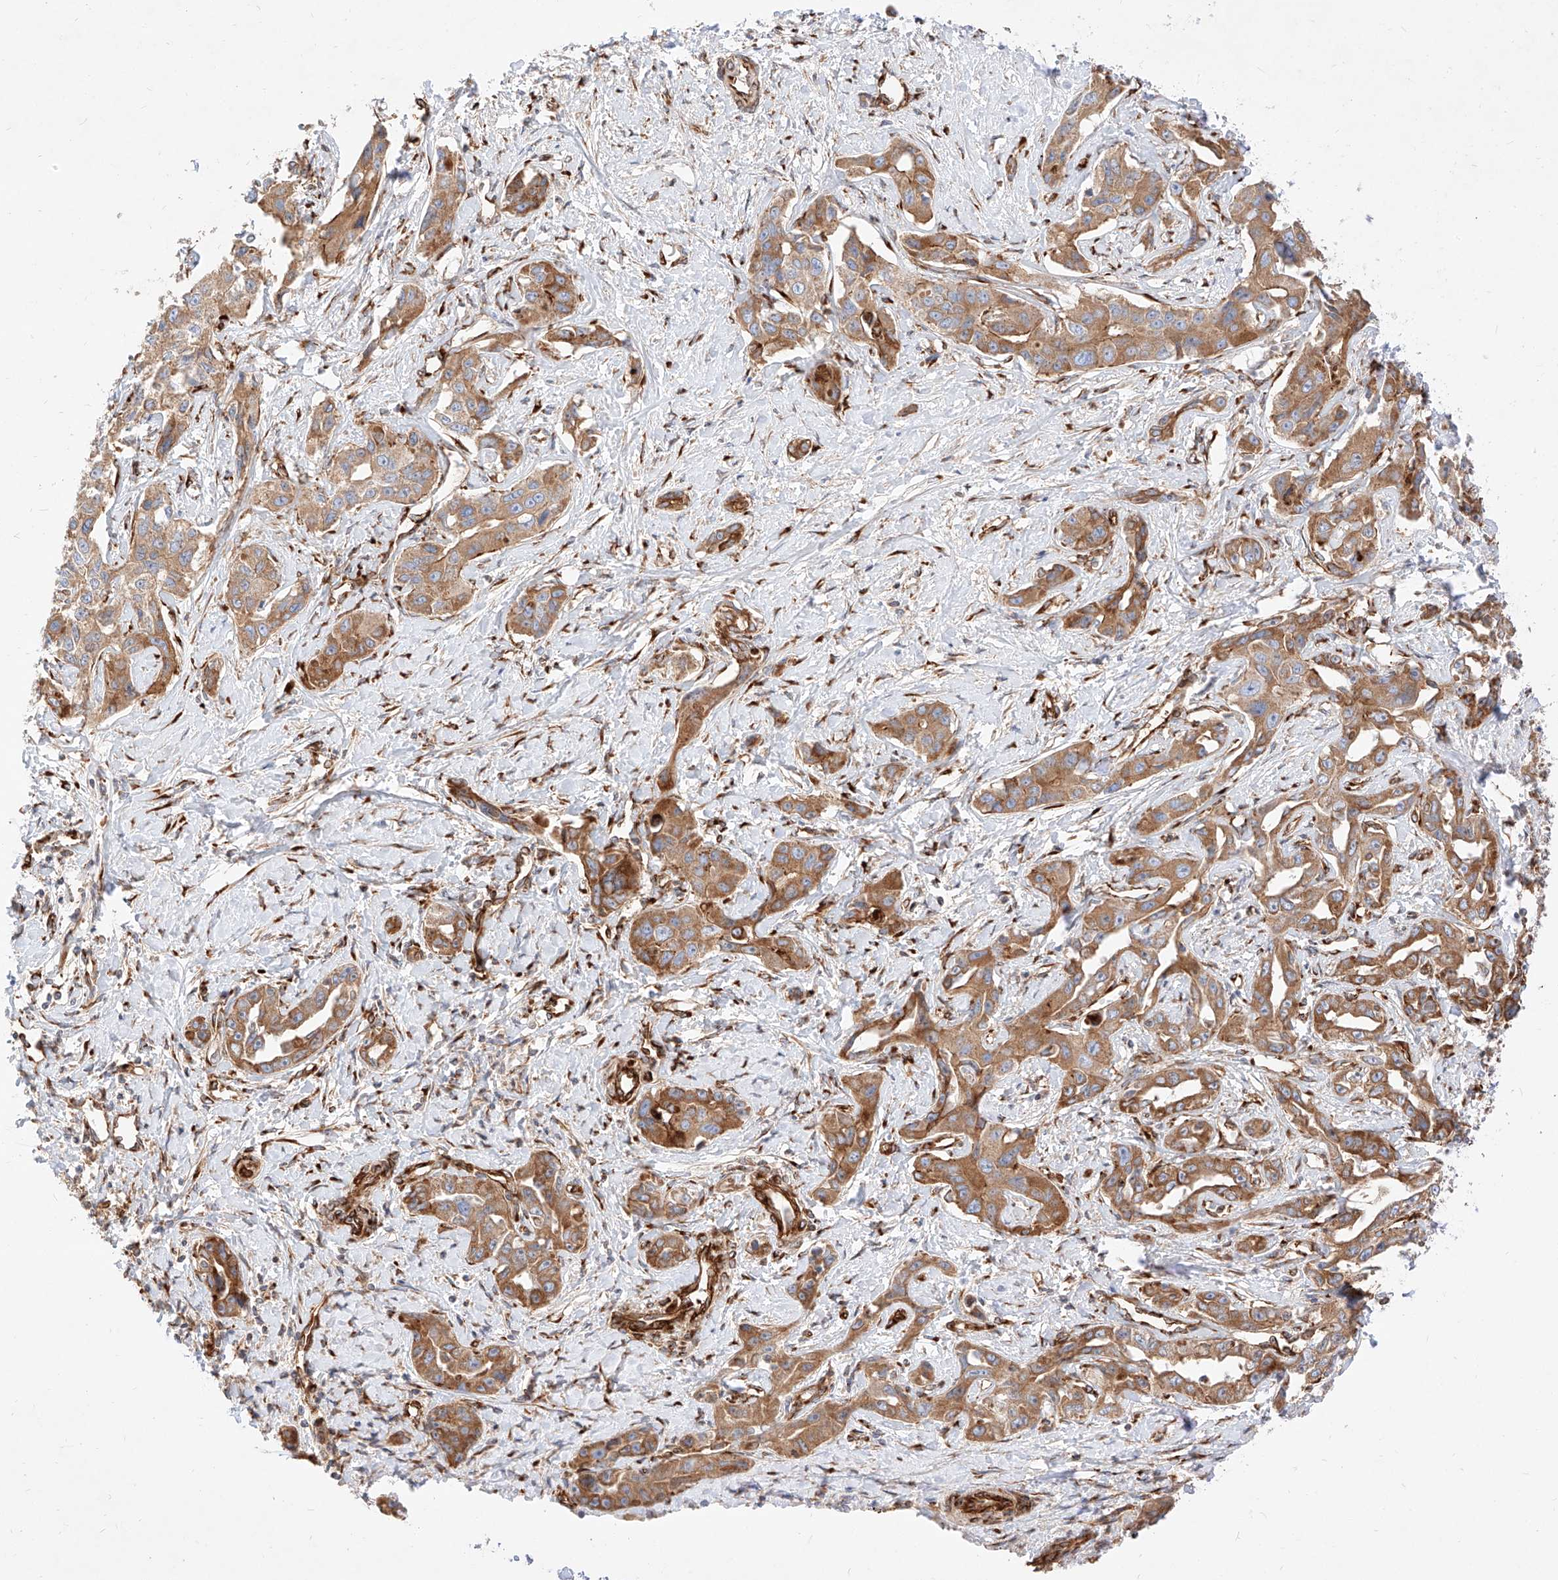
{"staining": {"intensity": "moderate", "quantity": ">75%", "location": "cytoplasmic/membranous"}, "tissue": "liver cancer", "cell_type": "Tumor cells", "image_type": "cancer", "snomed": [{"axis": "morphology", "description": "Cholangiocarcinoma"}, {"axis": "topography", "description": "Liver"}], "caption": "Protein expression analysis of human liver cancer (cholangiocarcinoma) reveals moderate cytoplasmic/membranous staining in approximately >75% of tumor cells.", "gene": "CSGALNACT2", "patient": {"sex": "male", "age": 59}}